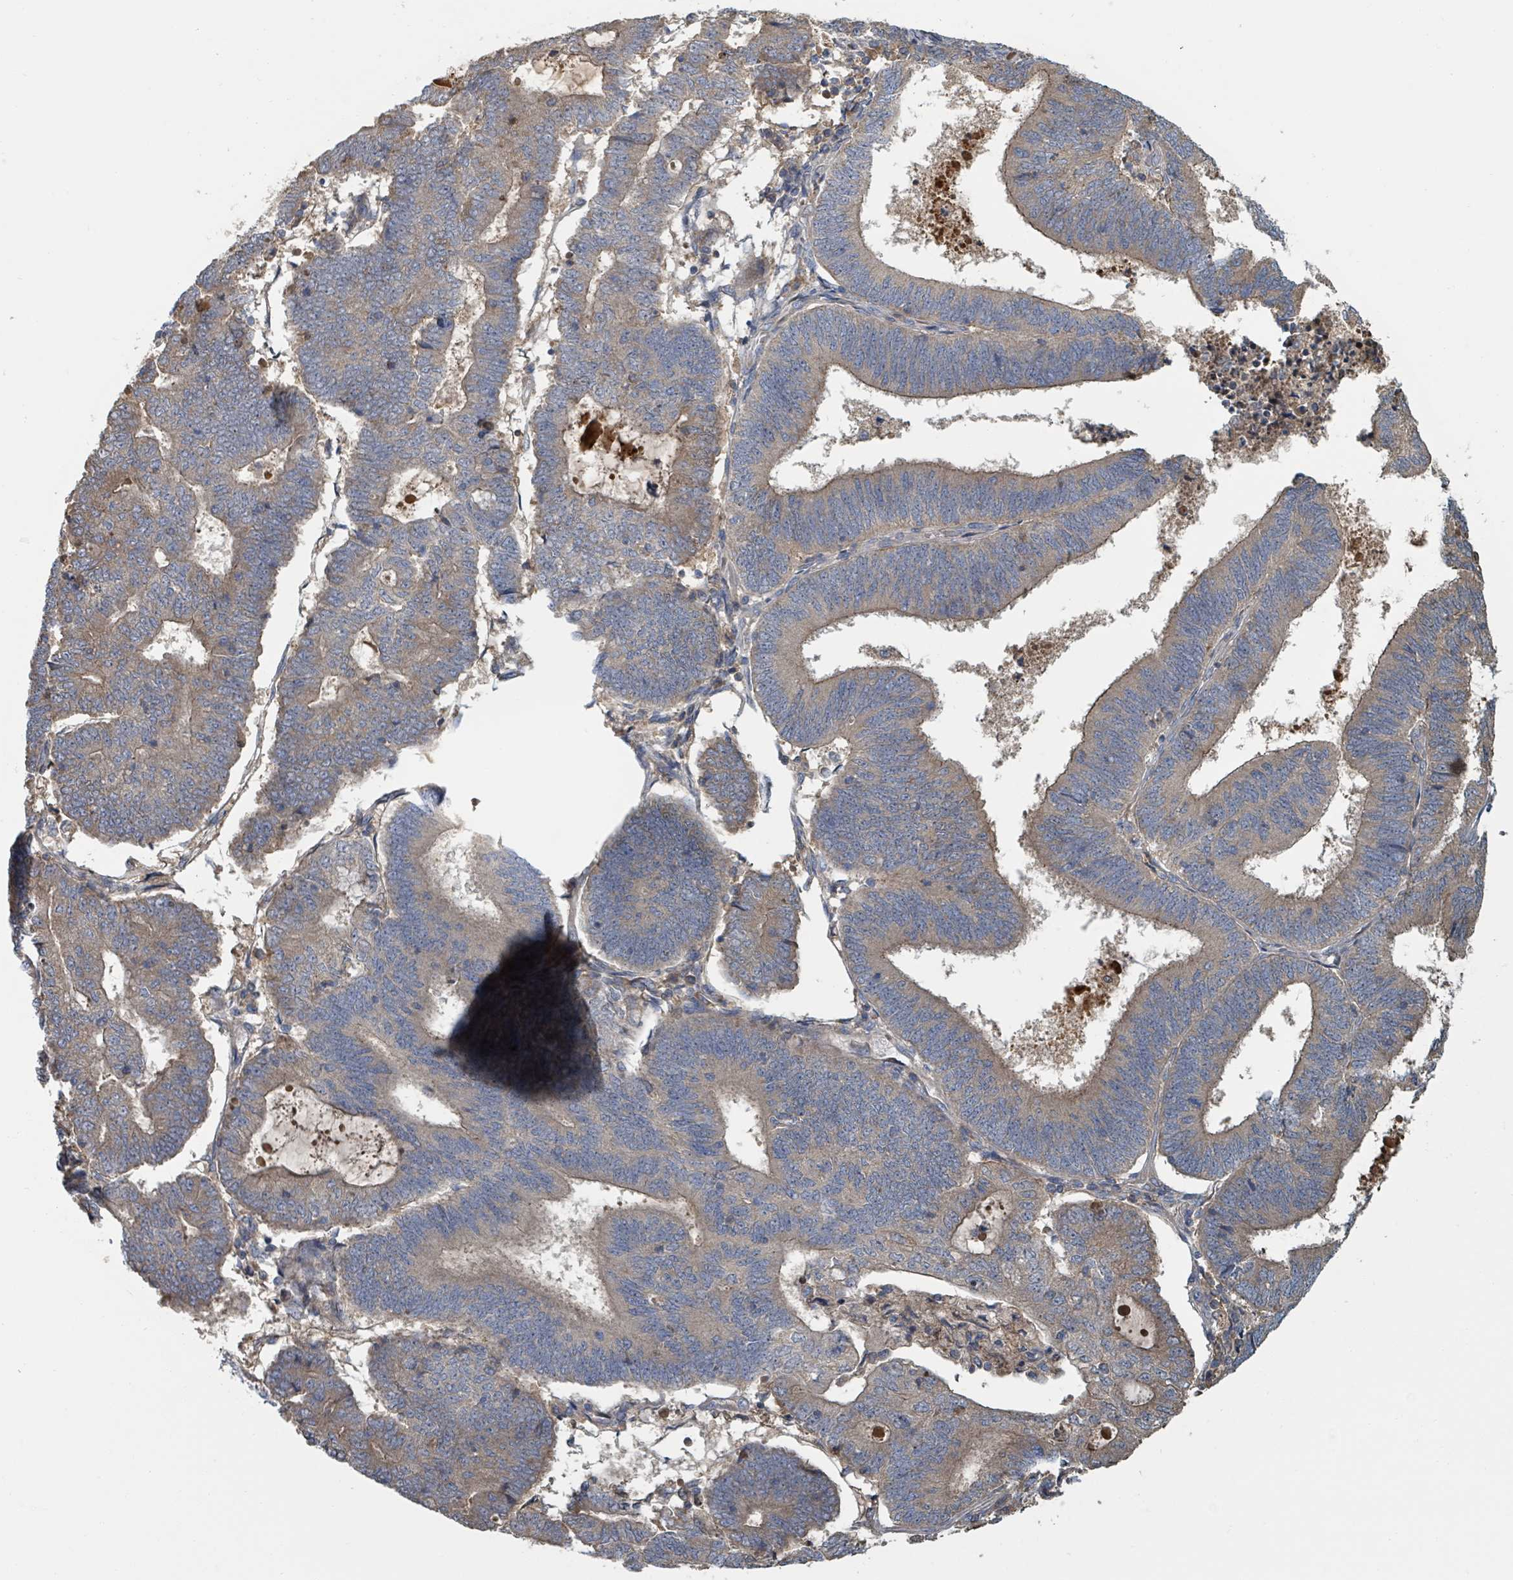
{"staining": {"intensity": "moderate", "quantity": "25%-75%", "location": "cytoplasmic/membranous"}, "tissue": "endometrial cancer", "cell_type": "Tumor cells", "image_type": "cancer", "snomed": [{"axis": "morphology", "description": "Adenocarcinoma, NOS"}, {"axis": "topography", "description": "Endometrium"}], "caption": "Human endometrial adenocarcinoma stained with a protein marker exhibits moderate staining in tumor cells.", "gene": "DPM1", "patient": {"sex": "female", "age": 70}}